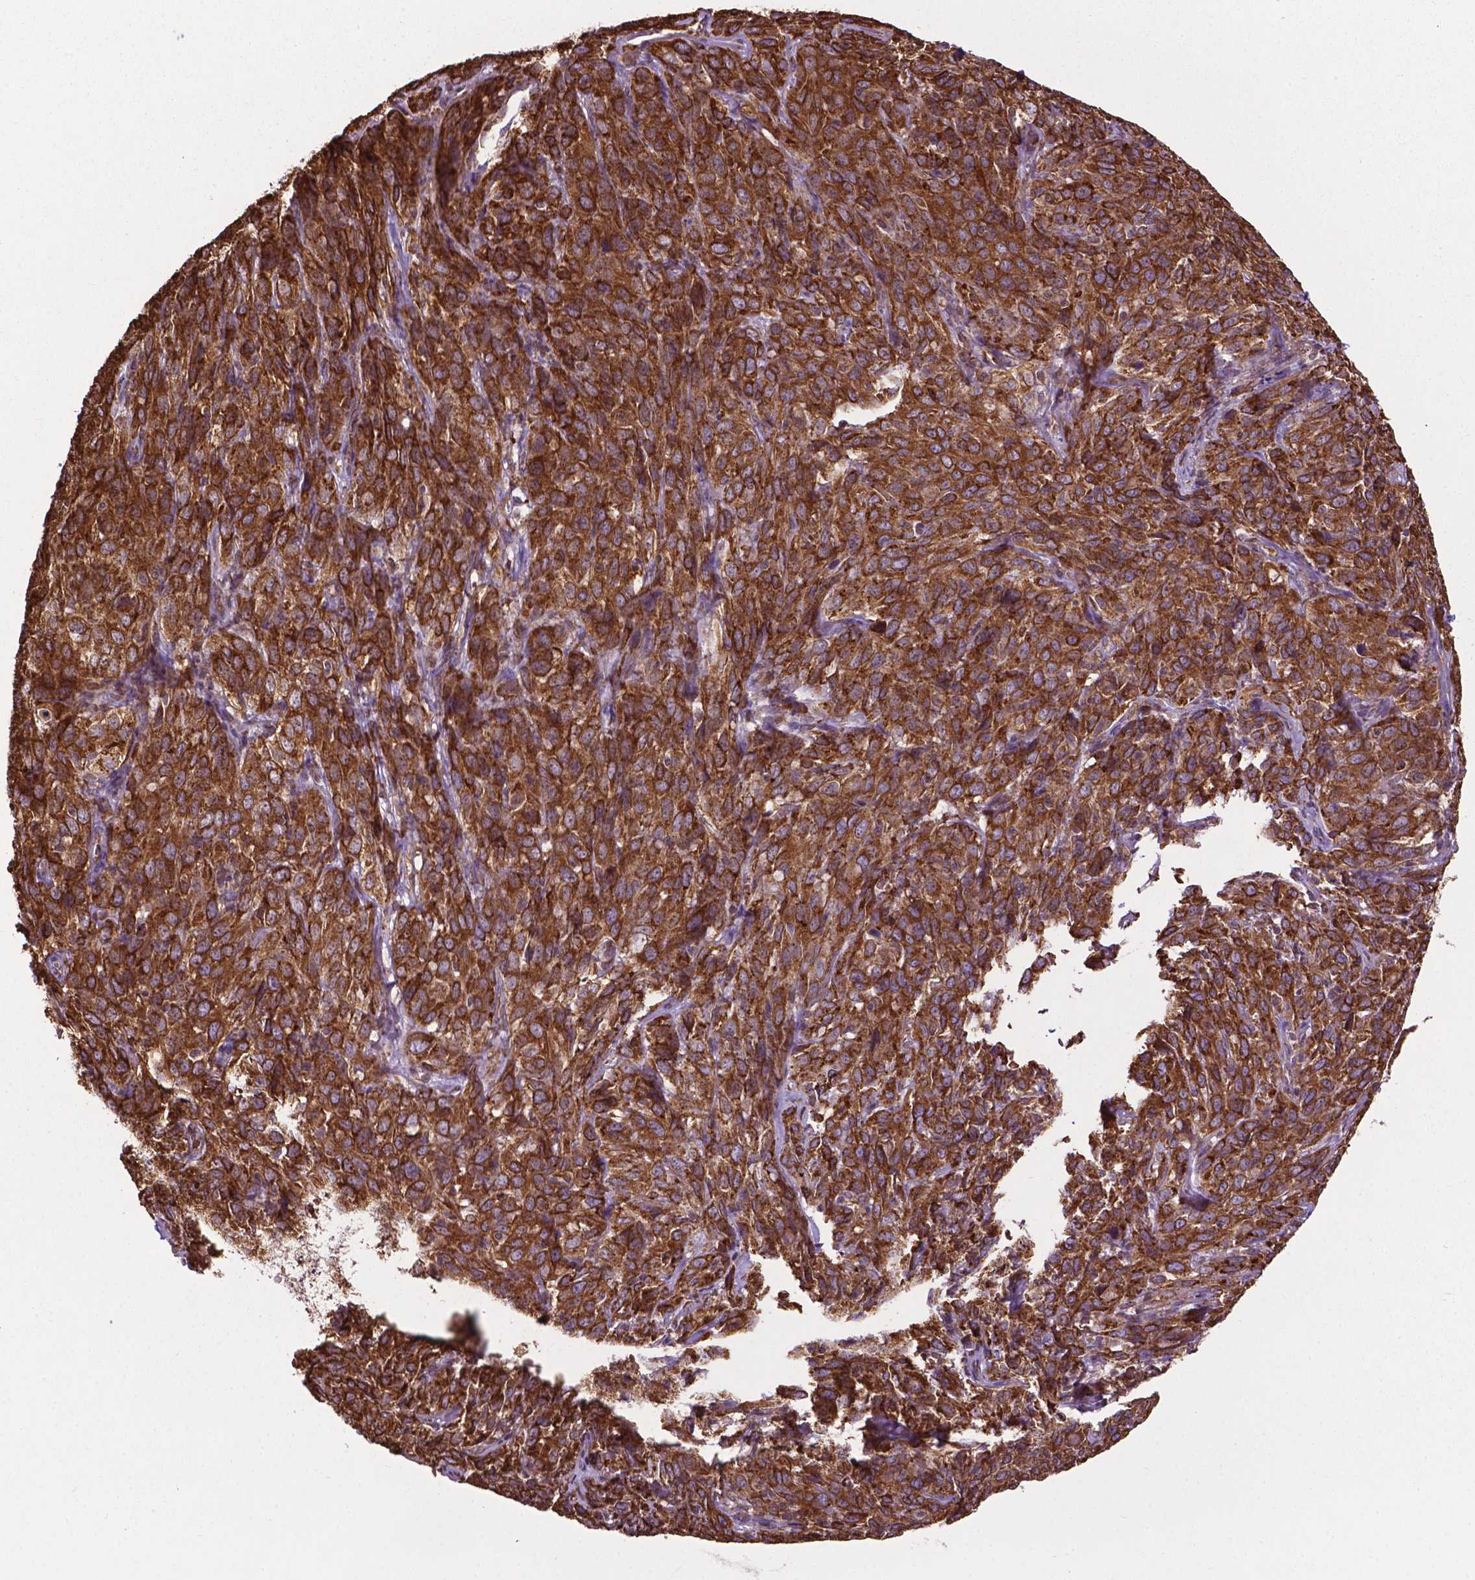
{"staining": {"intensity": "strong", "quantity": ">75%", "location": "cytoplasmic/membranous"}, "tissue": "cervical cancer", "cell_type": "Tumor cells", "image_type": "cancer", "snomed": [{"axis": "morphology", "description": "Squamous cell carcinoma, NOS"}, {"axis": "topography", "description": "Cervix"}], "caption": "Immunohistochemistry micrograph of human cervical squamous cell carcinoma stained for a protein (brown), which displays high levels of strong cytoplasmic/membranous expression in approximately >75% of tumor cells.", "gene": "GANAB", "patient": {"sex": "female", "age": 51}}